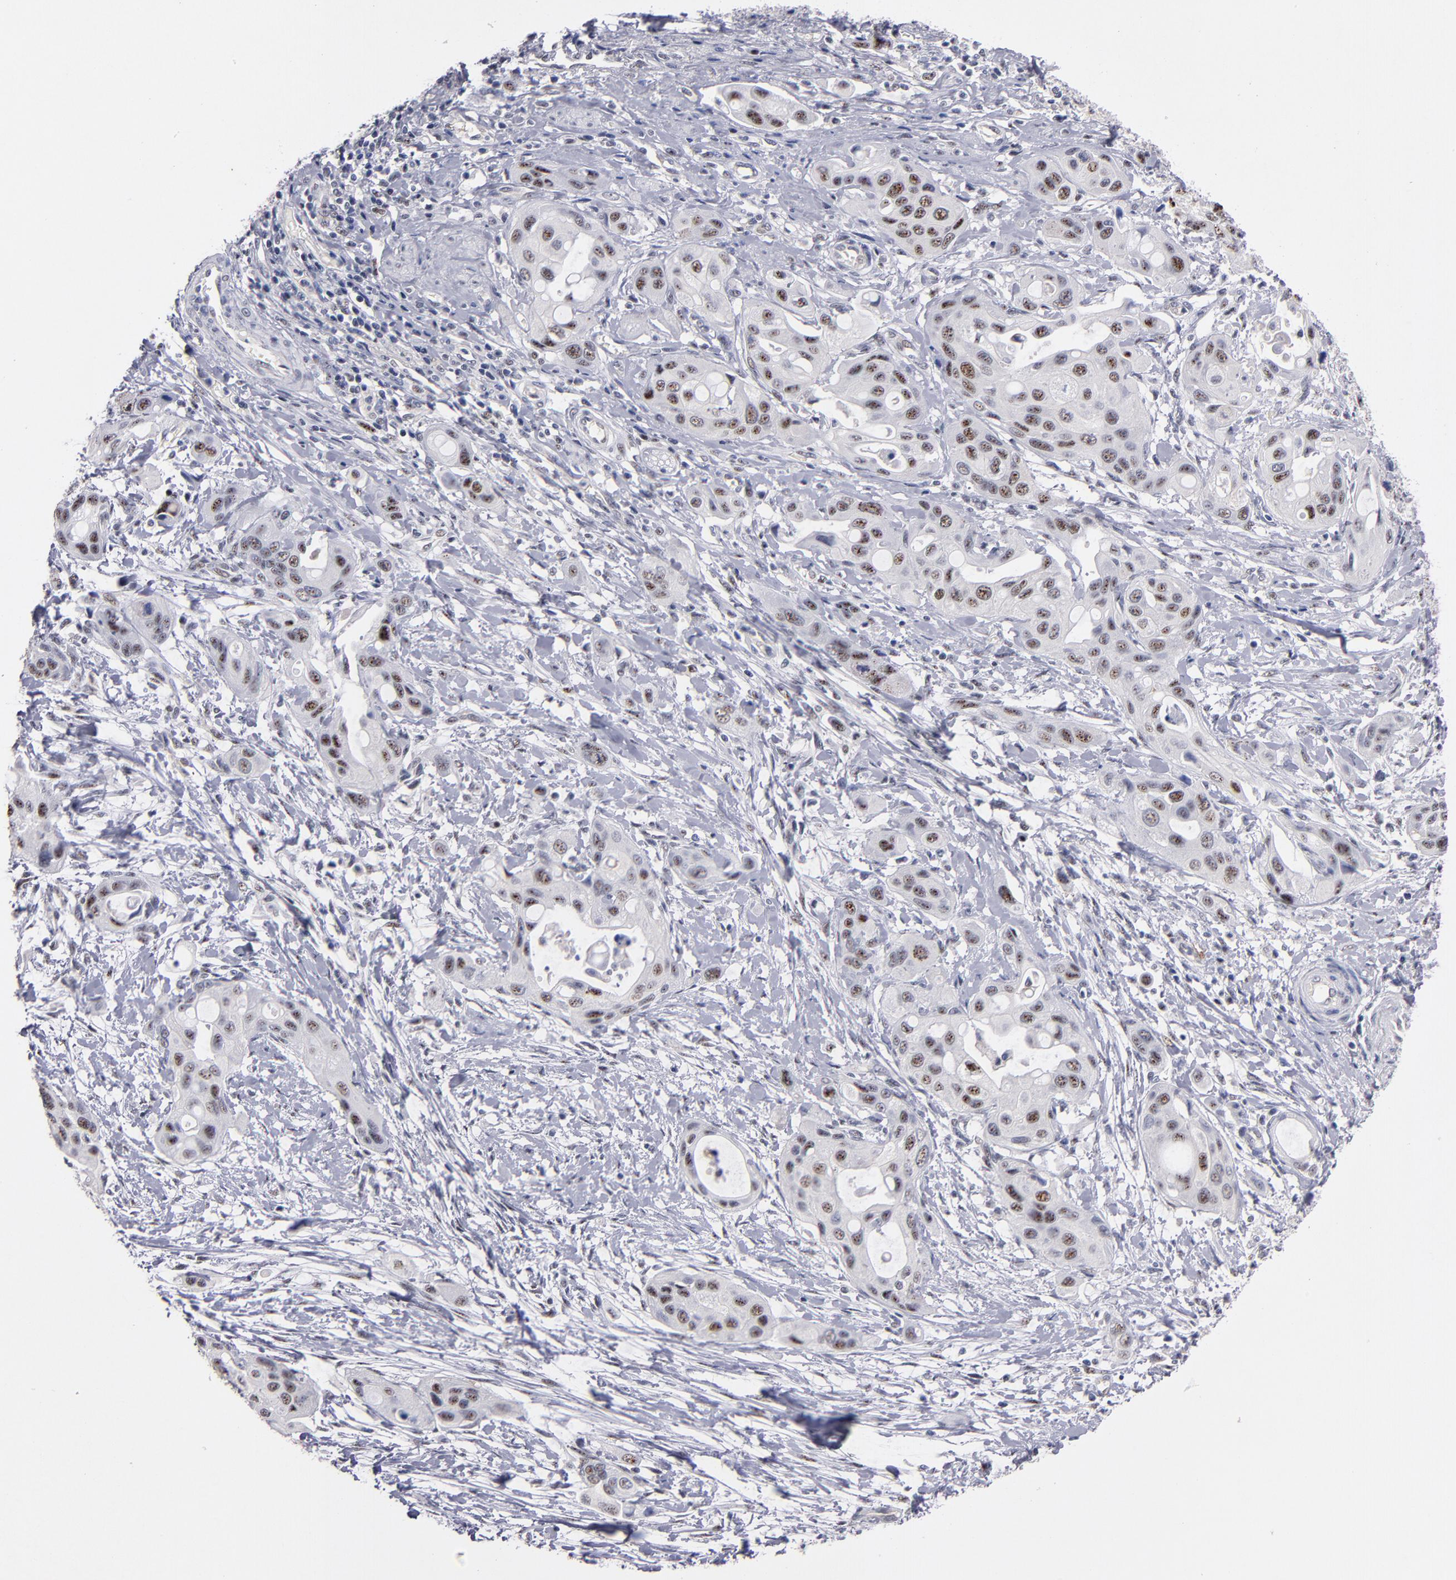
{"staining": {"intensity": "moderate", "quantity": "<25%", "location": "nuclear"}, "tissue": "pancreatic cancer", "cell_type": "Tumor cells", "image_type": "cancer", "snomed": [{"axis": "morphology", "description": "Adenocarcinoma, NOS"}, {"axis": "topography", "description": "Pancreas"}], "caption": "DAB immunohistochemical staining of human pancreatic cancer (adenocarcinoma) demonstrates moderate nuclear protein positivity in about <25% of tumor cells.", "gene": "RAF1", "patient": {"sex": "female", "age": 60}}